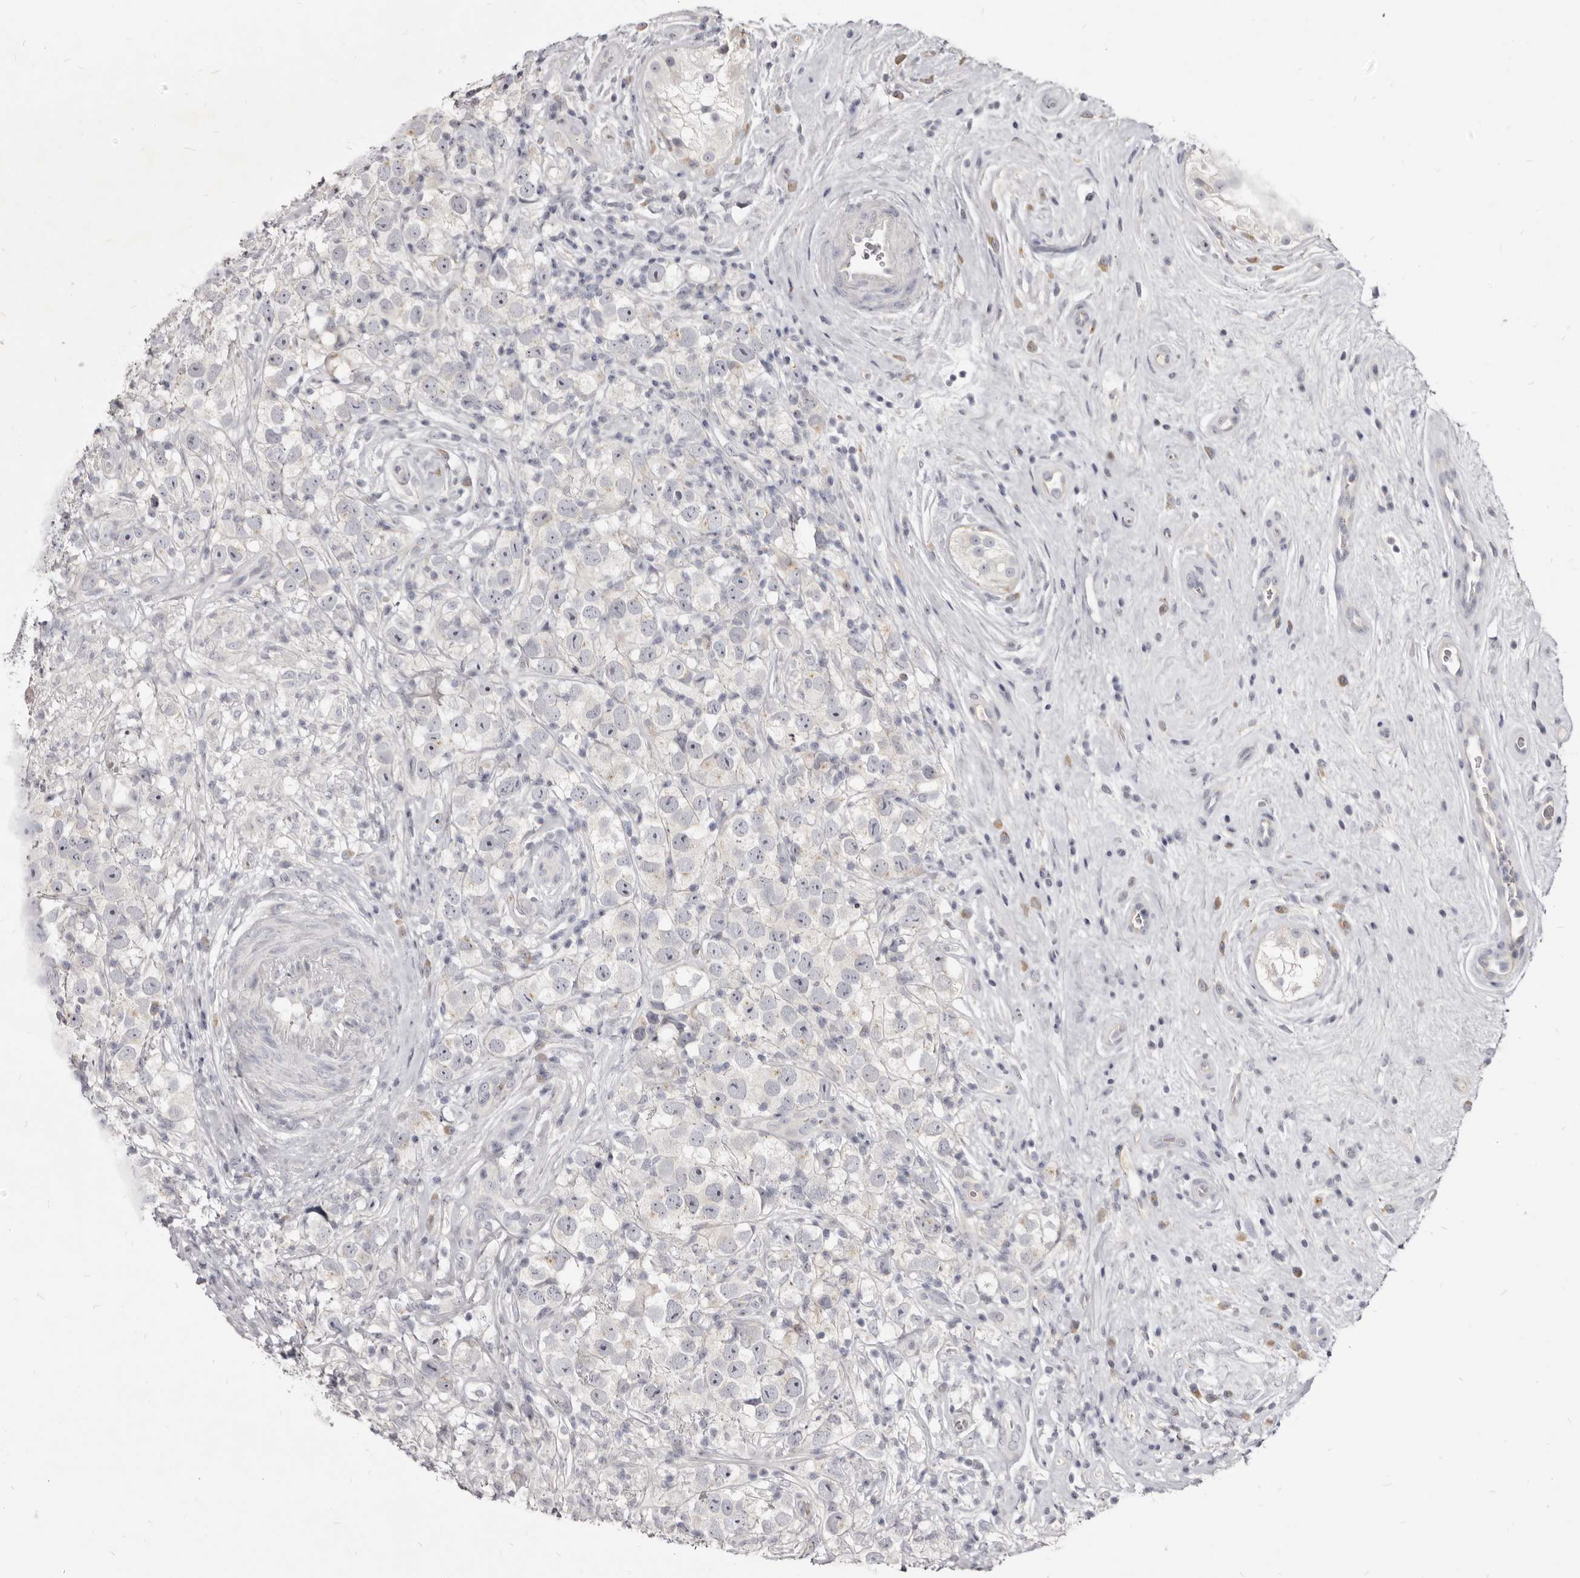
{"staining": {"intensity": "negative", "quantity": "none", "location": "none"}, "tissue": "testis cancer", "cell_type": "Tumor cells", "image_type": "cancer", "snomed": [{"axis": "morphology", "description": "Seminoma, NOS"}, {"axis": "topography", "description": "Testis"}], "caption": "IHC micrograph of testis cancer stained for a protein (brown), which reveals no expression in tumor cells.", "gene": "KIF2B", "patient": {"sex": "male", "age": 49}}